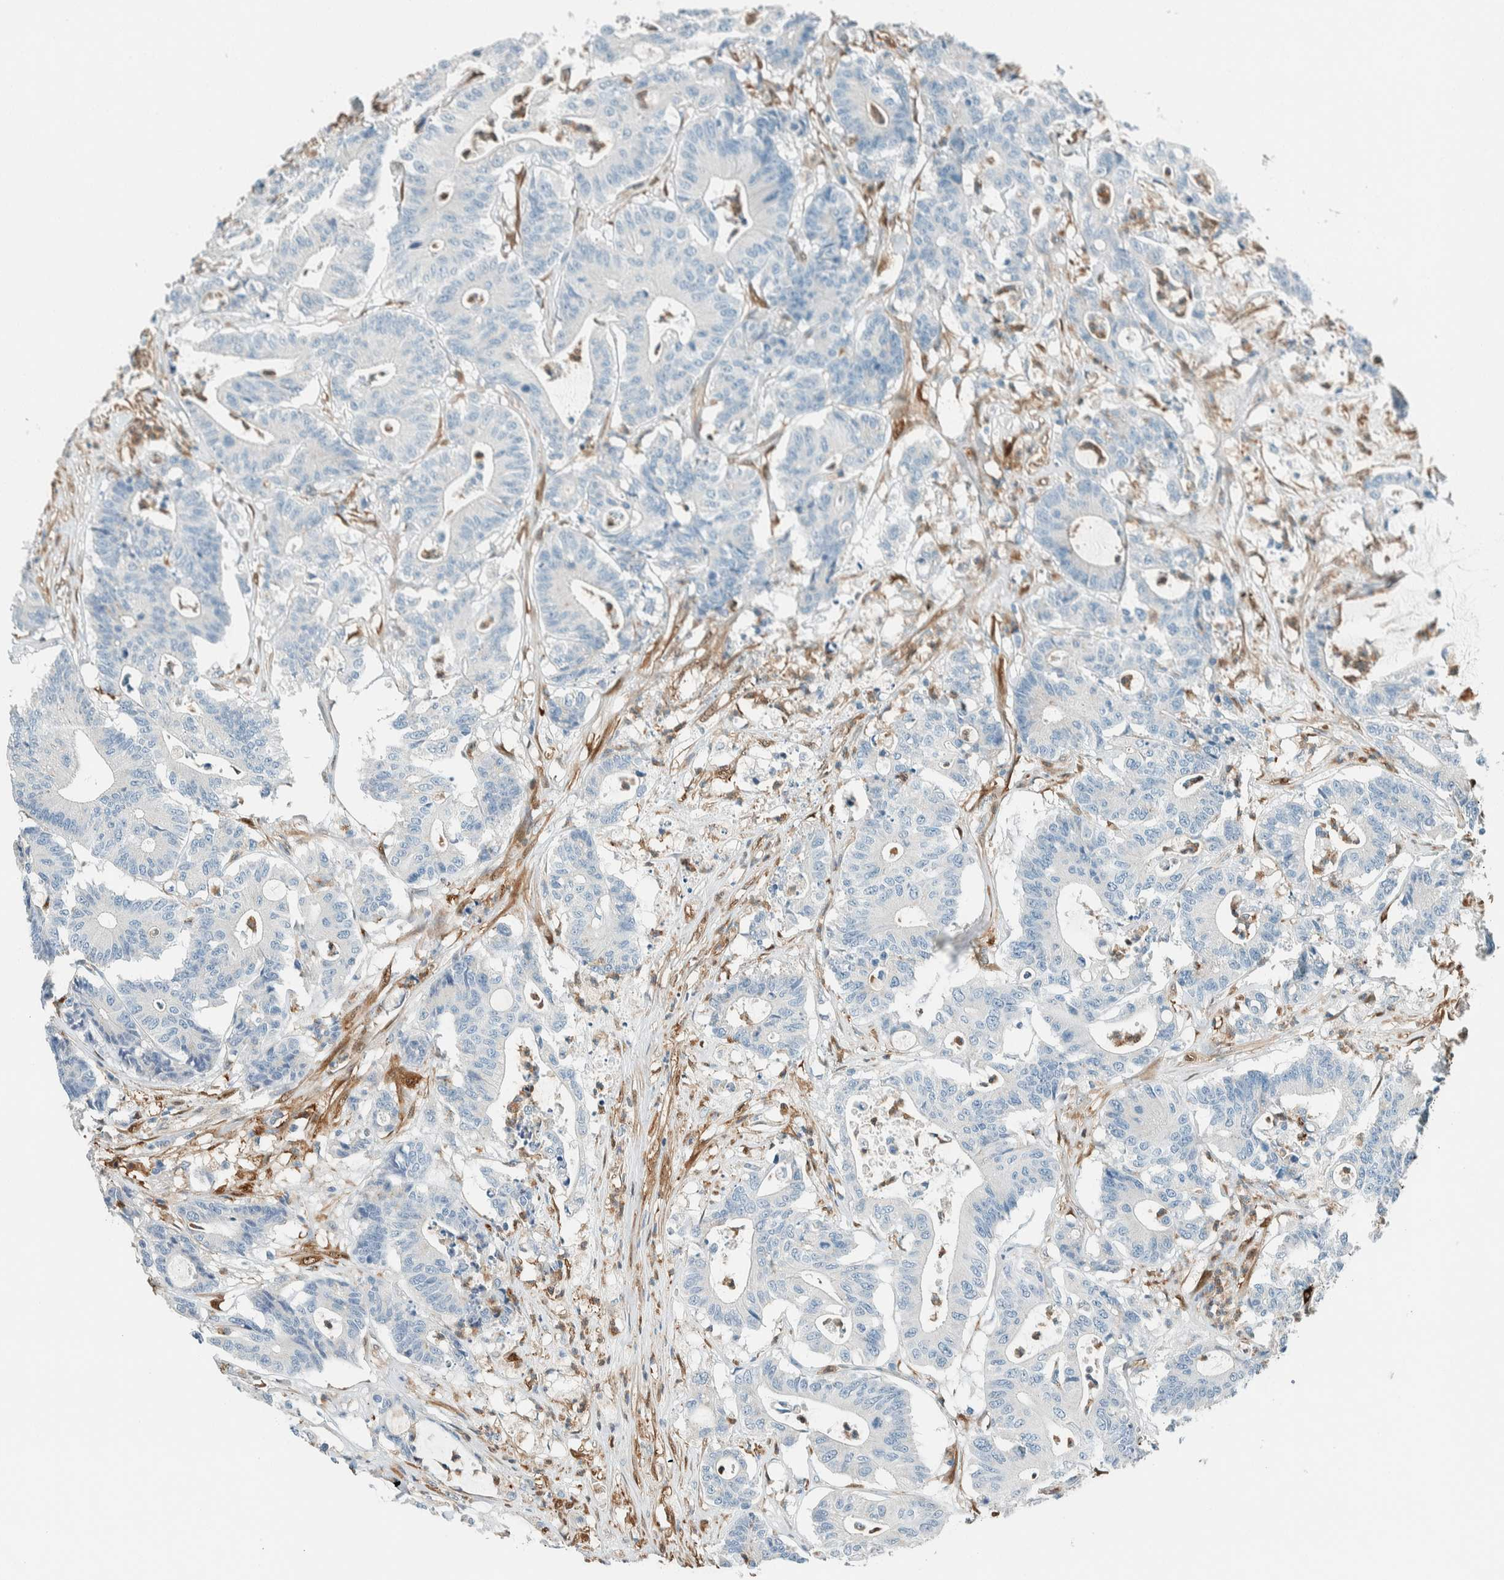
{"staining": {"intensity": "negative", "quantity": "none", "location": "none"}, "tissue": "colorectal cancer", "cell_type": "Tumor cells", "image_type": "cancer", "snomed": [{"axis": "morphology", "description": "Adenocarcinoma, NOS"}, {"axis": "topography", "description": "Colon"}], "caption": "Protein analysis of colorectal adenocarcinoma displays no significant positivity in tumor cells.", "gene": "NXN", "patient": {"sex": "female", "age": 84}}